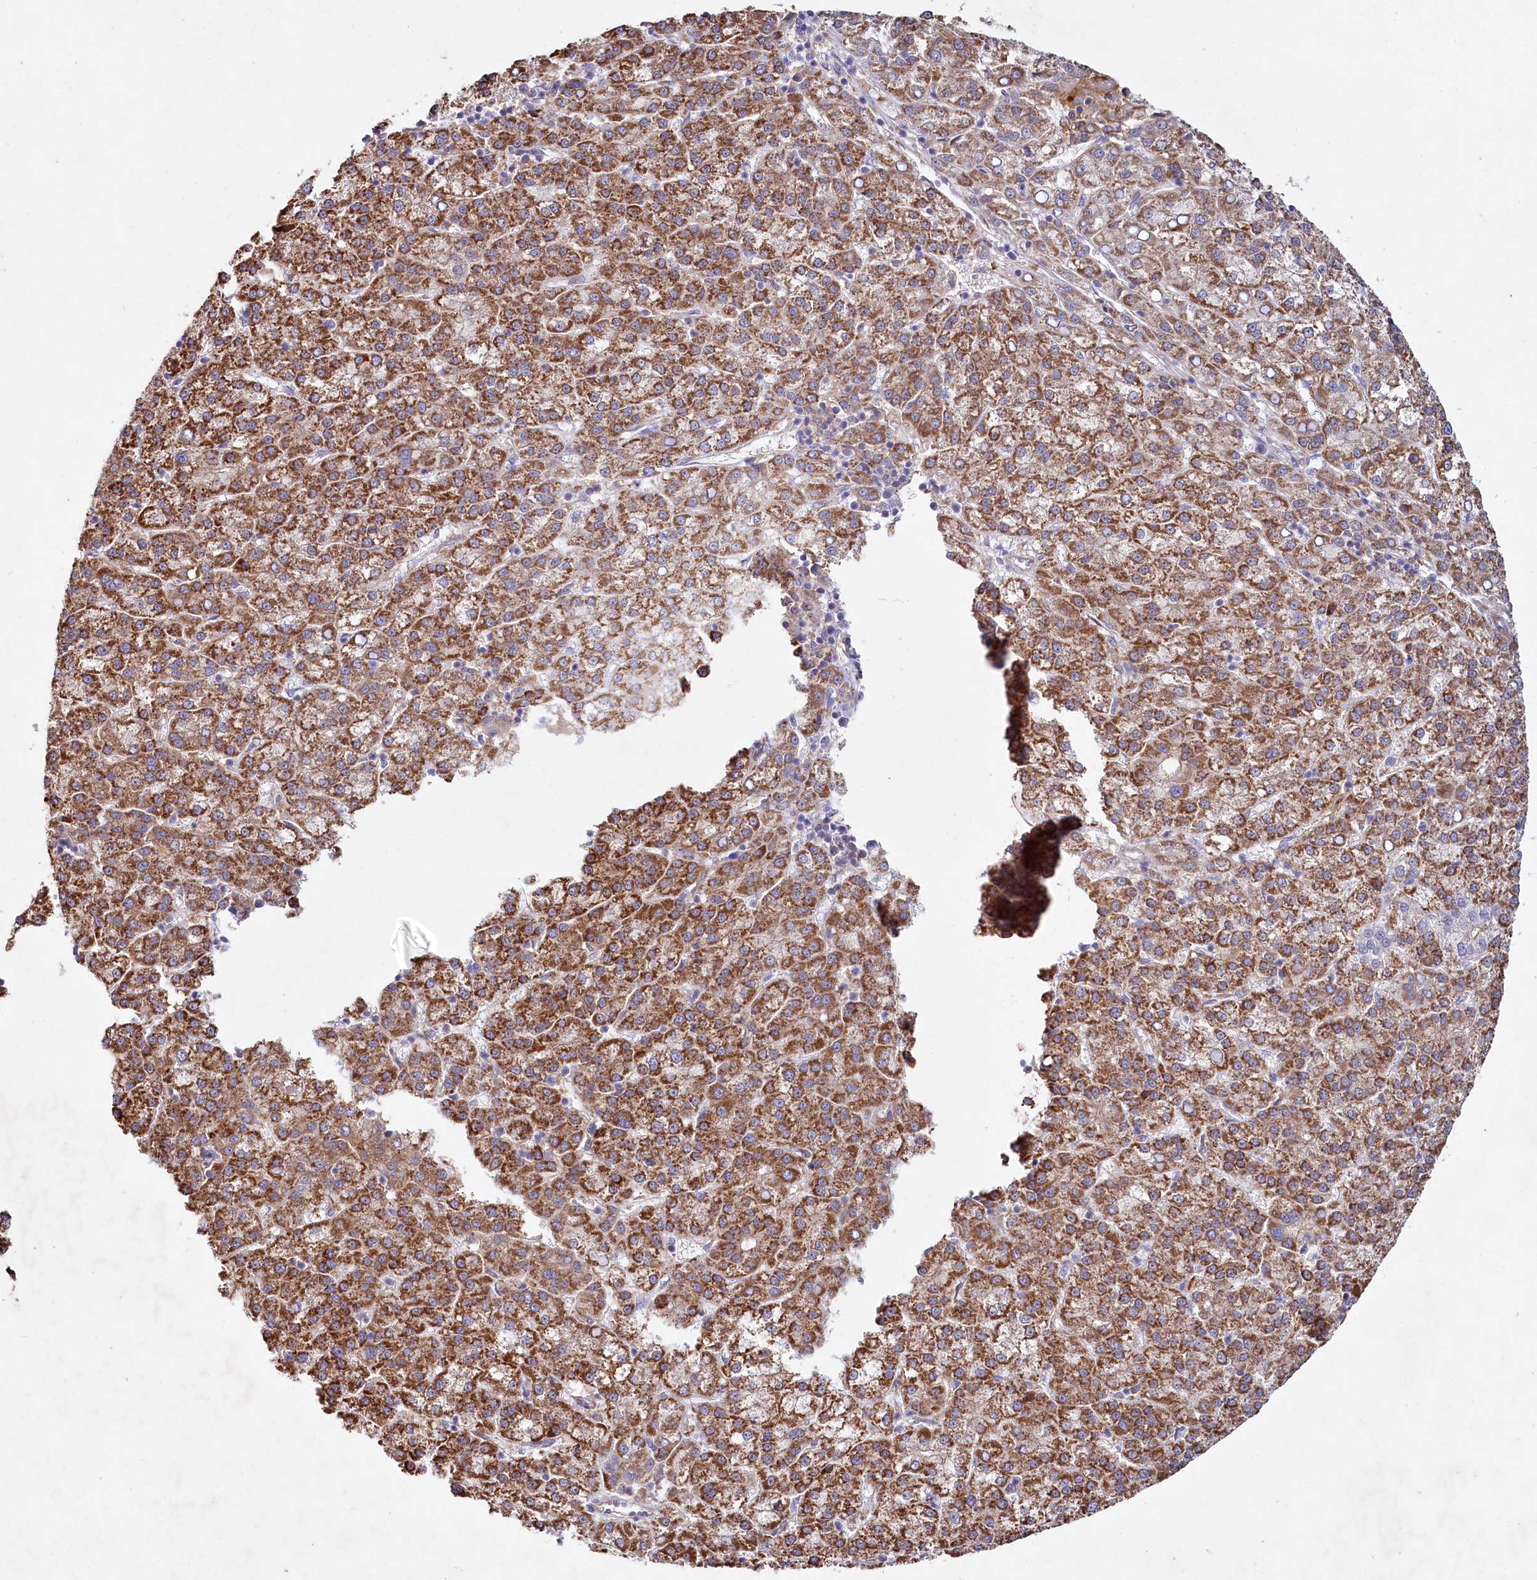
{"staining": {"intensity": "moderate", "quantity": ">75%", "location": "cytoplasmic/membranous"}, "tissue": "liver cancer", "cell_type": "Tumor cells", "image_type": "cancer", "snomed": [{"axis": "morphology", "description": "Carcinoma, Hepatocellular, NOS"}, {"axis": "topography", "description": "Liver"}], "caption": "High-power microscopy captured an immunohistochemistry micrograph of liver cancer, revealing moderate cytoplasmic/membranous staining in about >75% of tumor cells. (DAB IHC with brightfield microscopy, high magnification).", "gene": "ALDH3B1", "patient": {"sex": "female", "age": 58}}